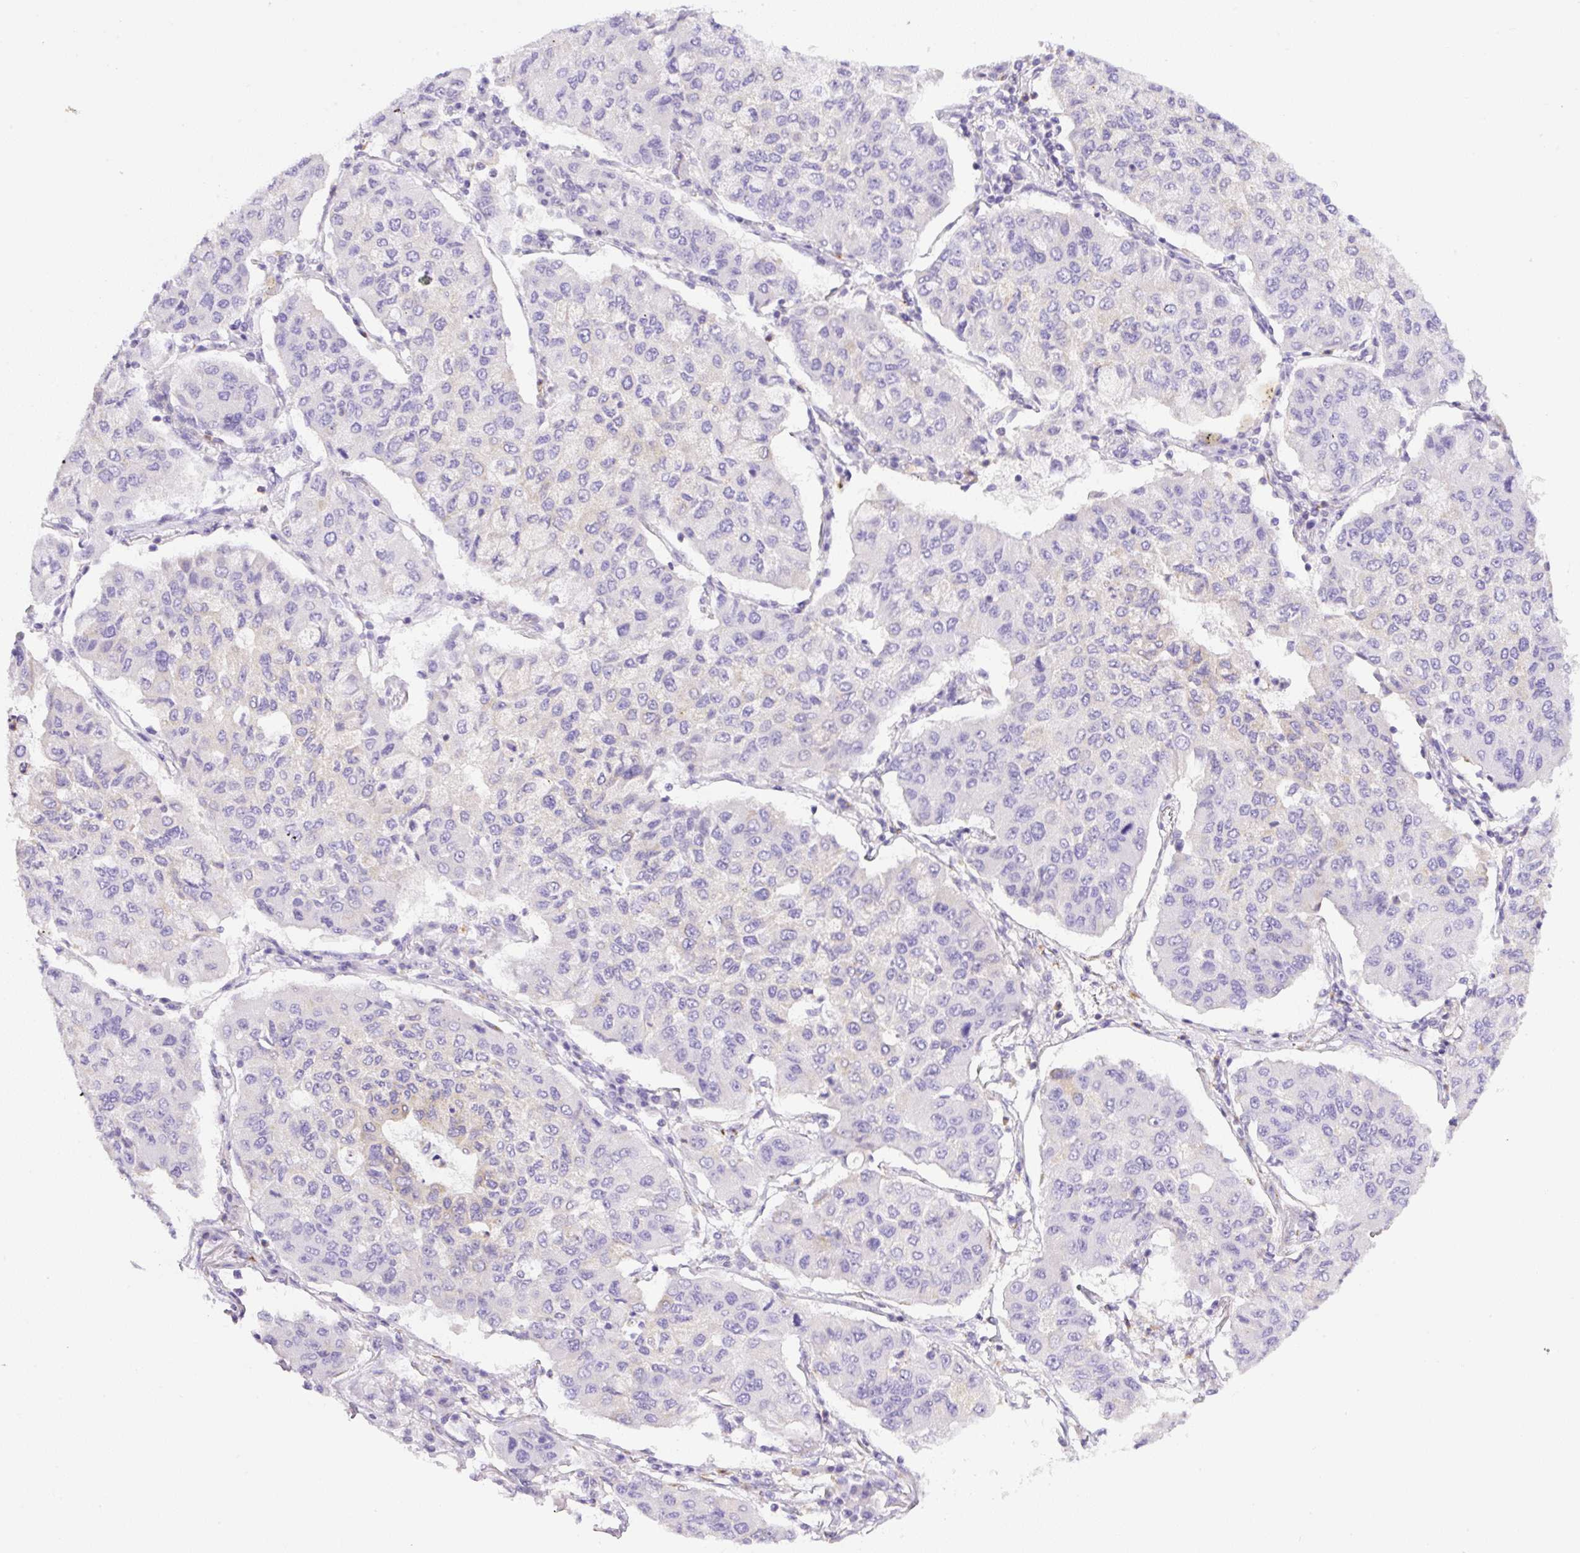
{"staining": {"intensity": "negative", "quantity": "none", "location": "none"}, "tissue": "lung cancer", "cell_type": "Tumor cells", "image_type": "cancer", "snomed": [{"axis": "morphology", "description": "Squamous cell carcinoma, NOS"}, {"axis": "topography", "description": "Lung"}], "caption": "This is an immunohistochemistry photomicrograph of lung cancer (squamous cell carcinoma). There is no expression in tumor cells.", "gene": "NF1", "patient": {"sex": "male", "age": 74}}